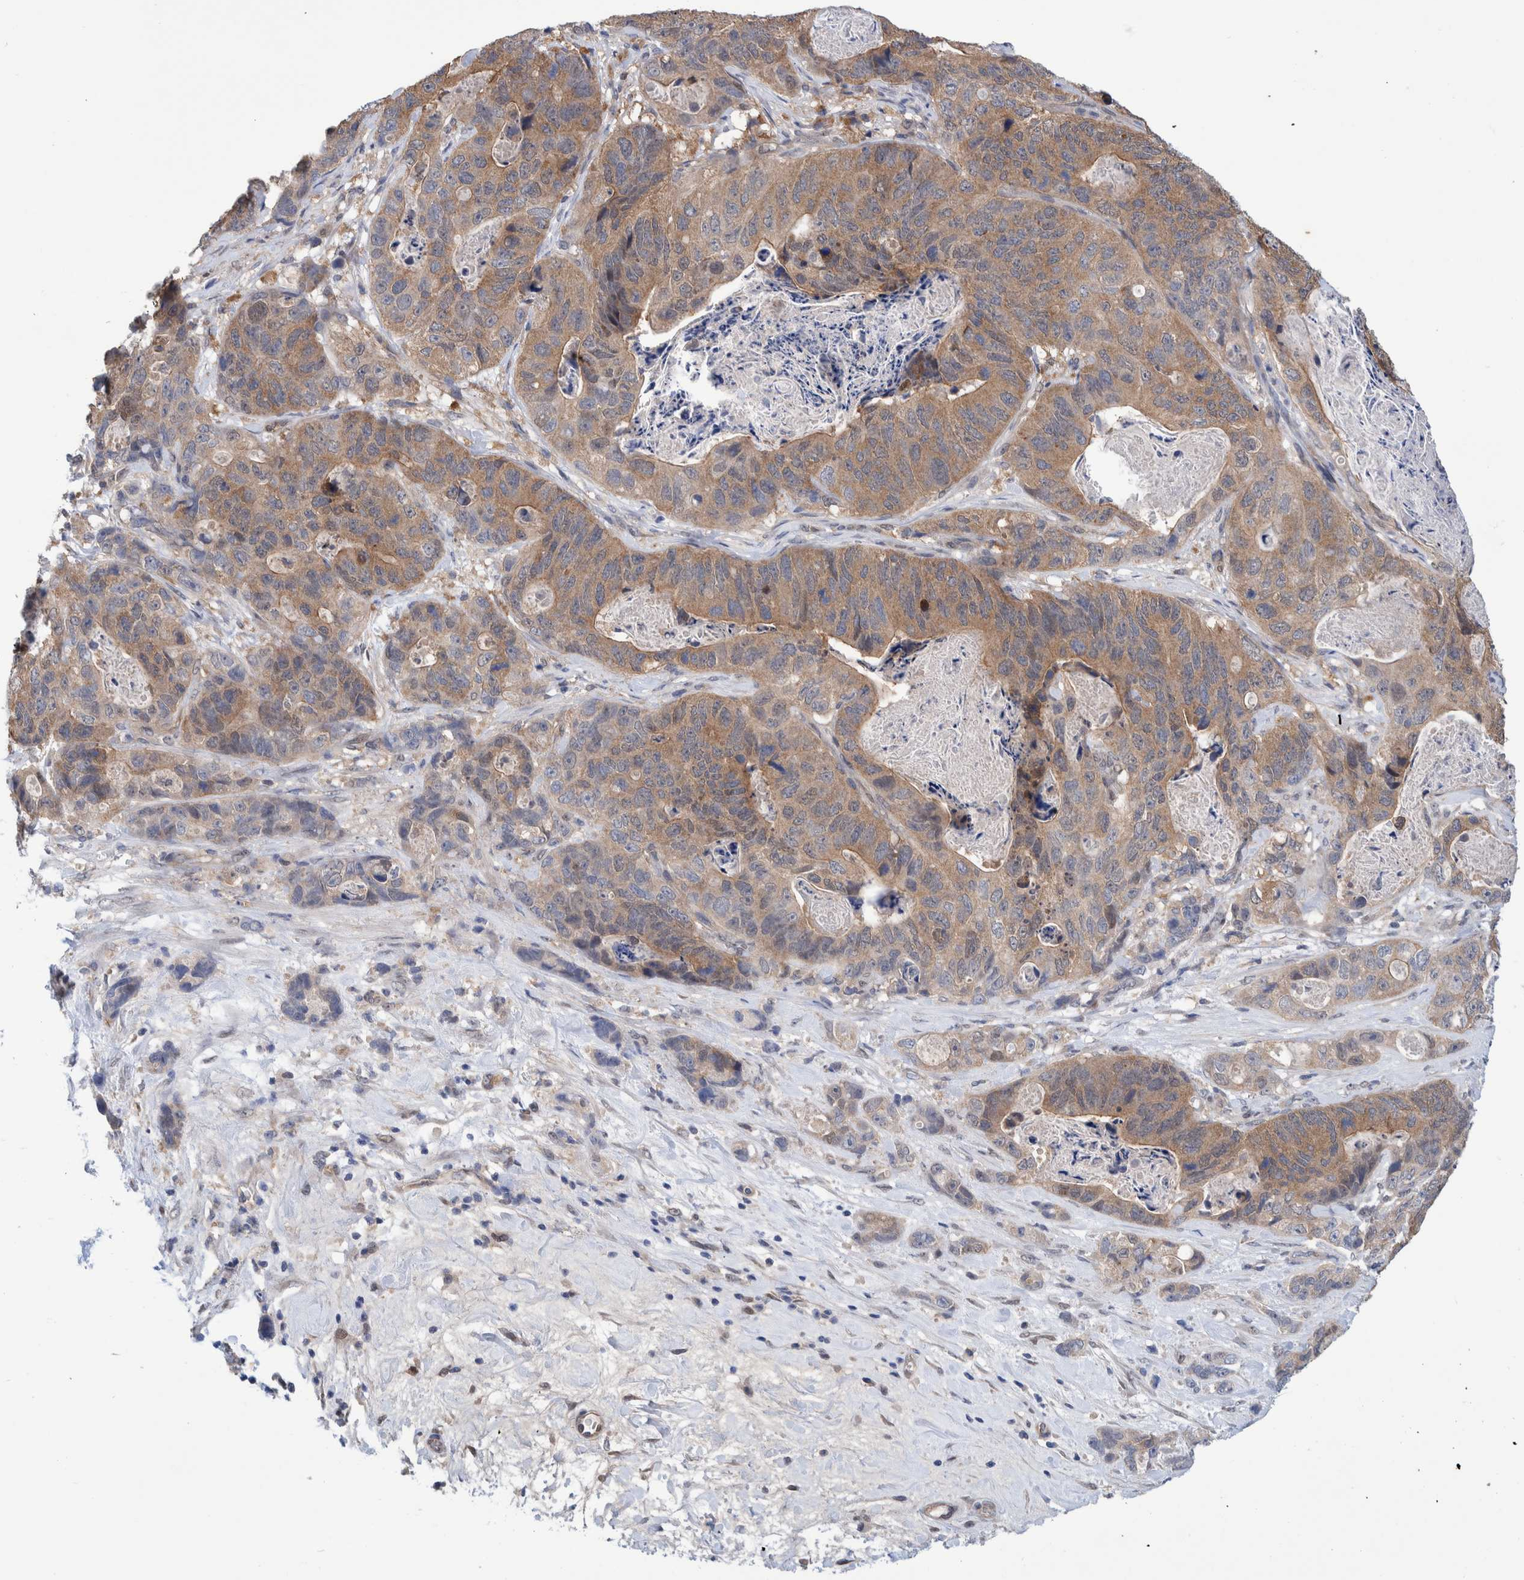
{"staining": {"intensity": "moderate", "quantity": ">75%", "location": "cytoplasmic/membranous"}, "tissue": "stomach cancer", "cell_type": "Tumor cells", "image_type": "cancer", "snomed": [{"axis": "morphology", "description": "Normal tissue, NOS"}, {"axis": "morphology", "description": "Adenocarcinoma, NOS"}, {"axis": "topography", "description": "Stomach"}], "caption": "Immunohistochemical staining of stomach adenocarcinoma demonstrates moderate cytoplasmic/membranous protein staining in about >75% of tumor cells.", "gene": "PFAS", "patient": {"sex": "female", "age": 89}}